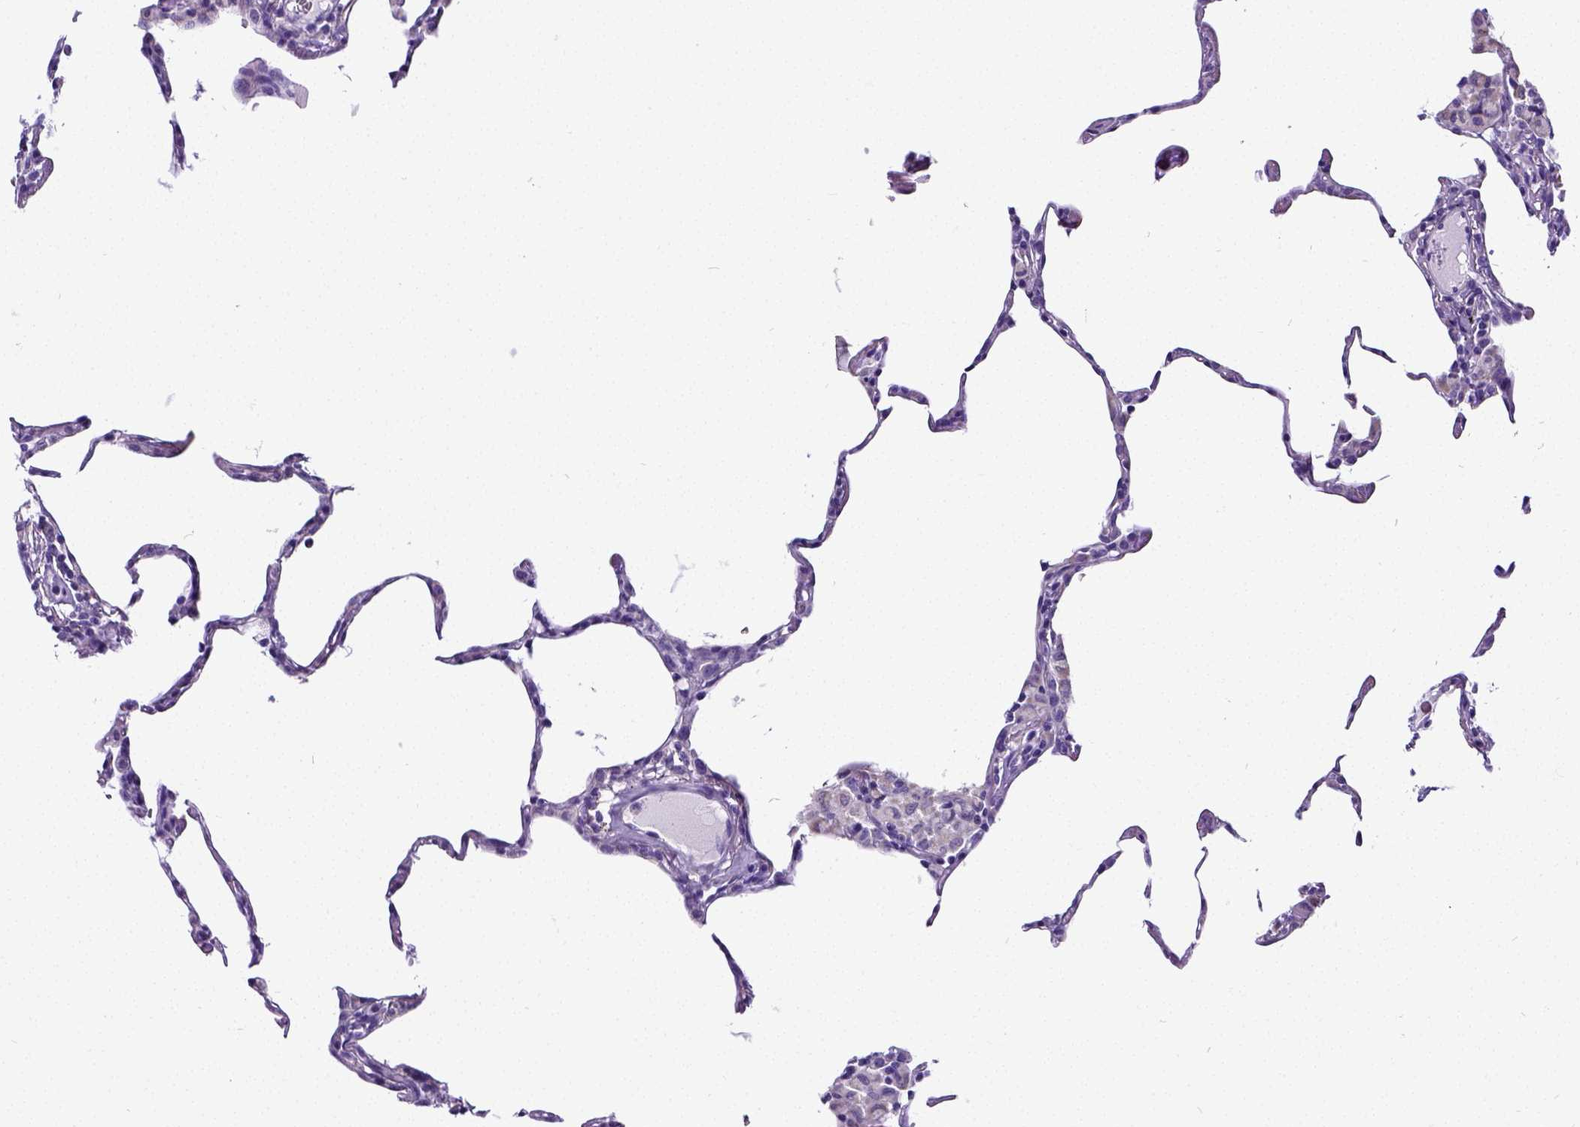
{"staining": {"intensity": "negative", "quantity": "none", "location": "none"}, "tissue": "lung", "cell_type": "Alveolar cells", "image_type": "normal", "snomed": [{"axis": "morphology", "description": "Normal tissue, NOS"}, {"axis": "topography", "description": "Lung"}], "caption": "This is a image of immunohistochemistry (IHC) staining of benign lung, which shows no positivity in alveolar cells. (Stains: DAB (3,3'-diaminobenzidine) immunohistochemistry with hematoxylin counter stain, Microscopy: brightfield microscopy at high magnification).", "gene": "SATB2", "patient": {"sex": "female", "age": 57}}